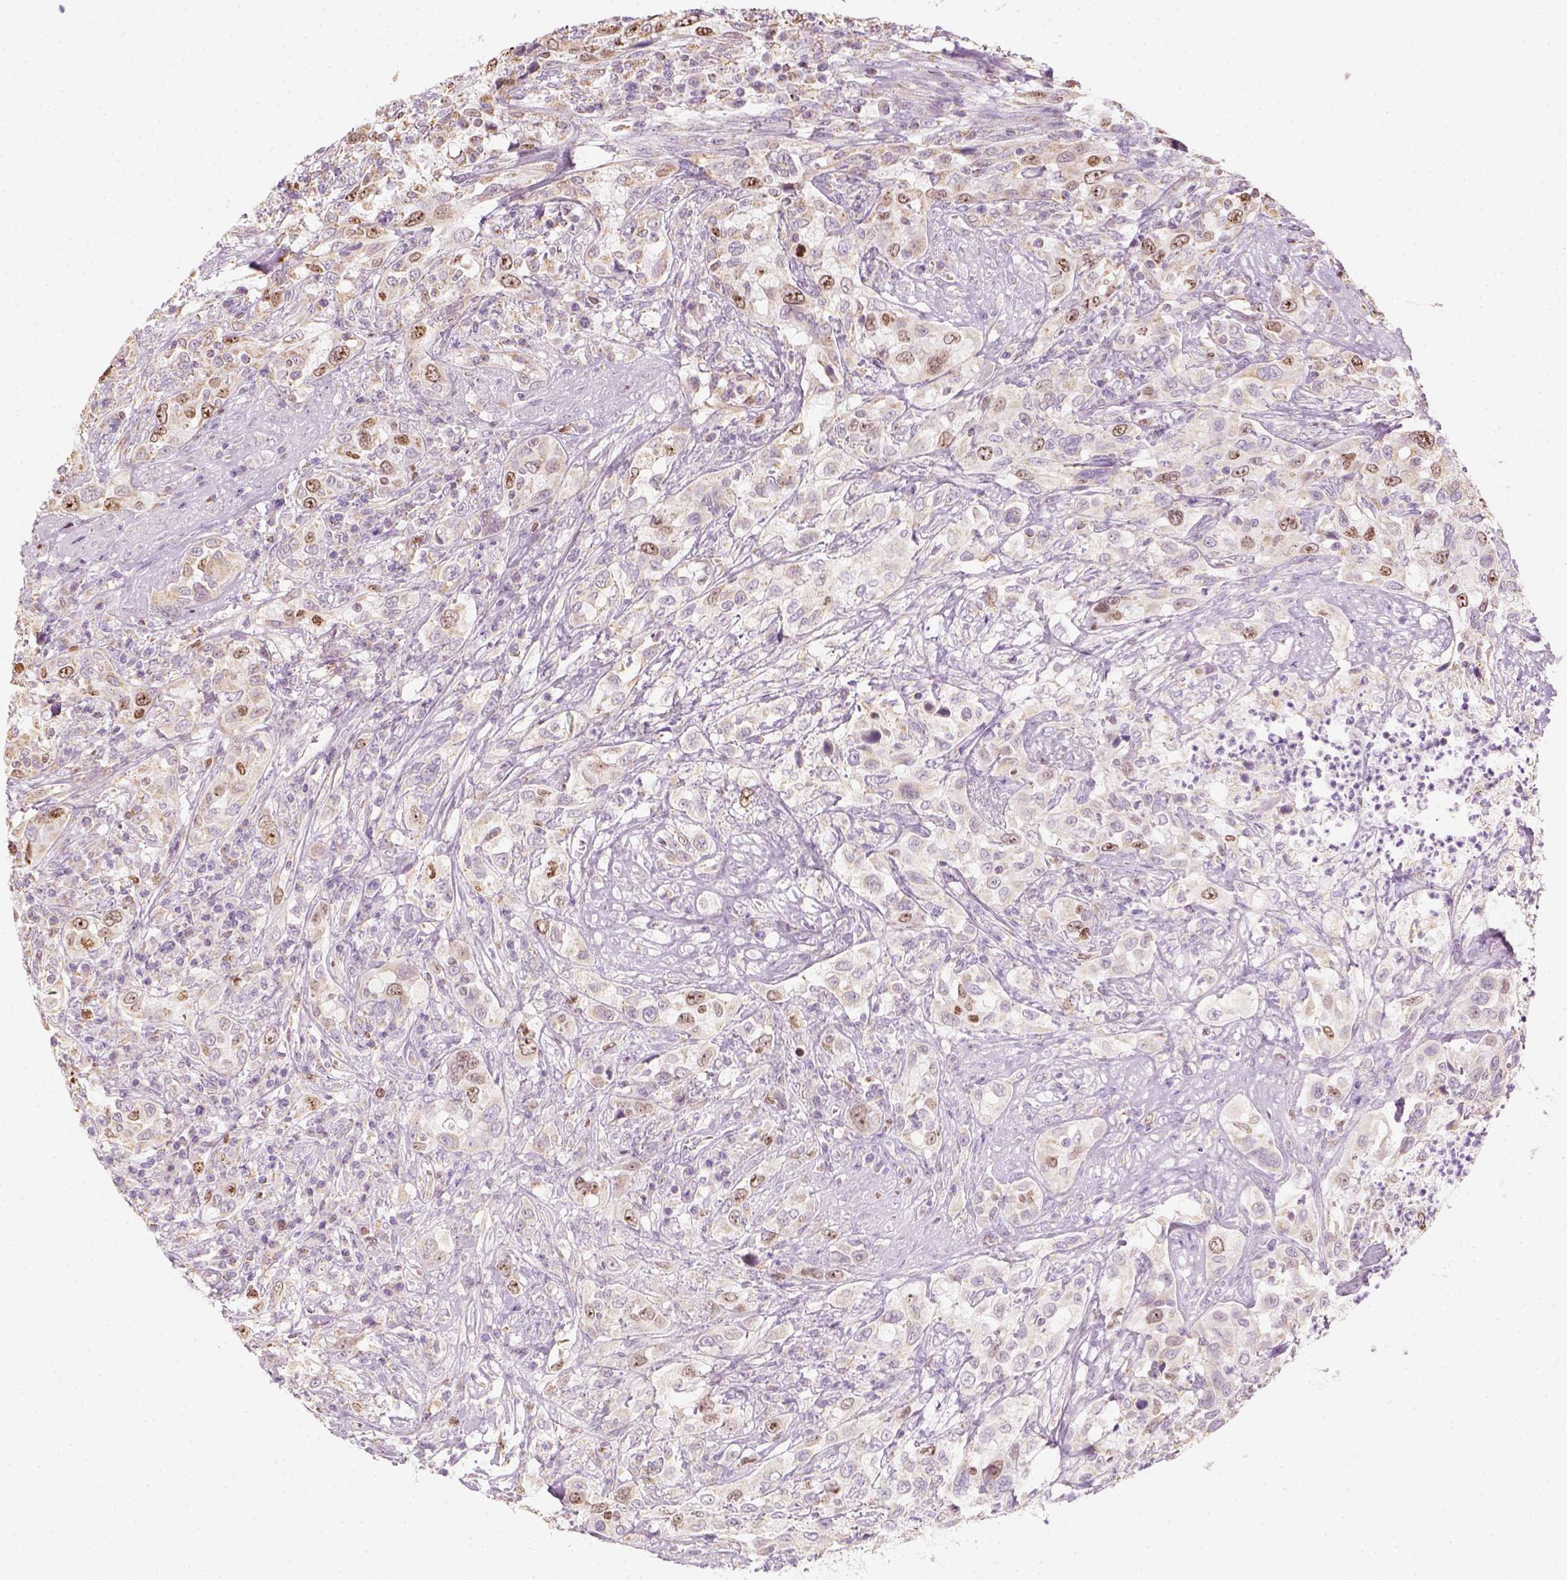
{"staining": {"intensity": "weak", "quantity": ">75%", "location": "cytoplasmic/membranous,nuclear"}, "tissue": "urothelial cancer", "cell_type": "Tumor cells", "image_type": "cancer", "snomed": [{"axis": "morphology", "description": "Urothelial carcinoma, NOS"}, {"axis": "morphology", "description": "Urothelial carcinoma, High grade"}, {"axis": "topography", "description": "Urinary bladder"}], "caption": "A brown stain shows weak cytoplasmic/membranous and nuclear expression of a protein in human urothelial cancer tumor cells. (IHC, brightfield microscopy, high magnification).", "gene": "LCA5", "patient": {"sex": "female", "age": 64}}